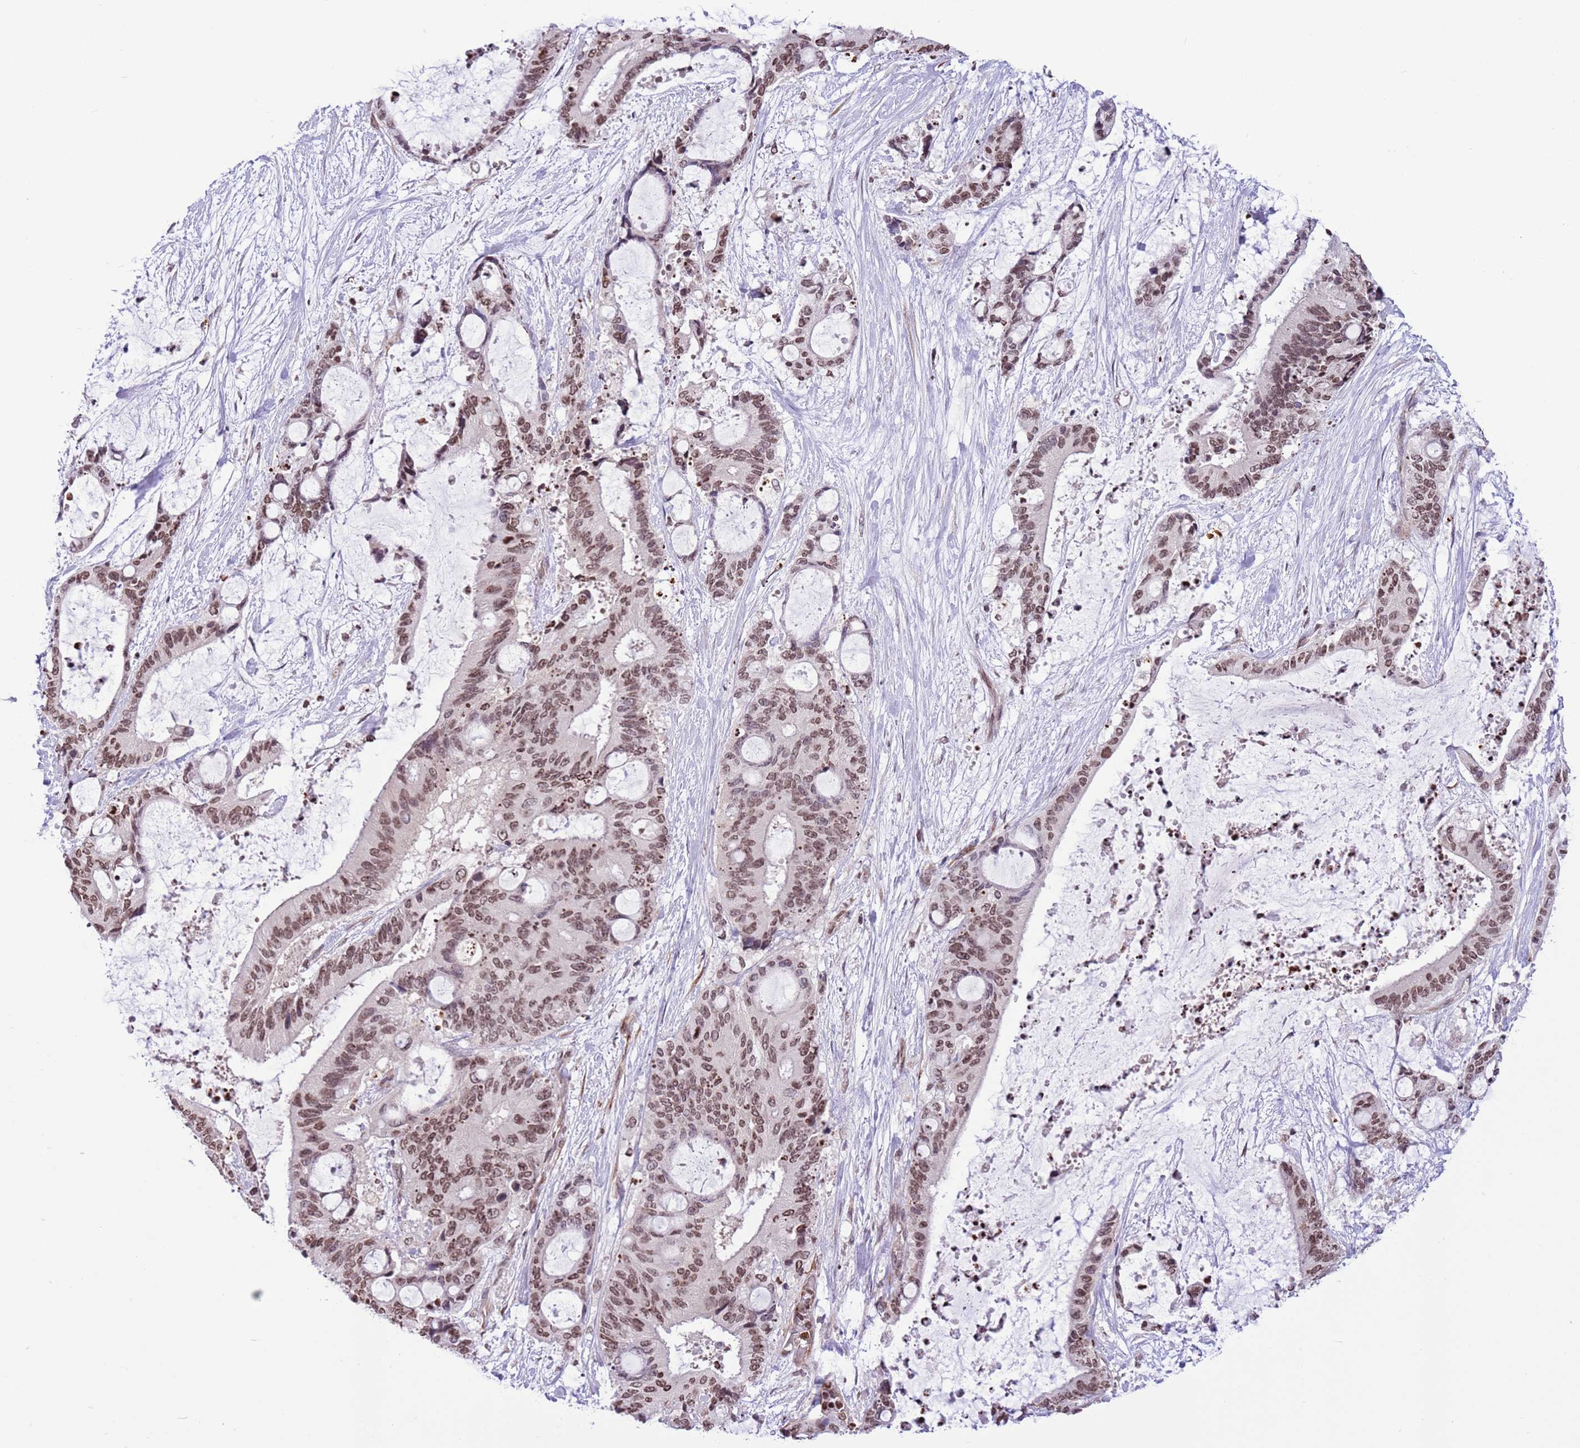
{"staining": {"intensity": "moderate", "quantity": ">75%", "location": "nuclear"}, "tissue": "liver cancer", "cell_type": "Tumor cells", "image_type": "cancer", "snomed": [{"axis": "morphology", "description": "Normal tissue, NOS"}, {"axis": "morphology", "description": "Cholangiocarcinoma"}, {"axis": "topography", "description": "Liver"}, {"axis": "topography", "description": "Peripheral nerve tissue"}], "caption": "Human liver cholangiocarcinoma stained with a brown dye shows moderate nuclear positive positivity in approximately >75% of tumor cells.", "gene": "NRIP1", "patient": {"sex": "female", "age": 73}}